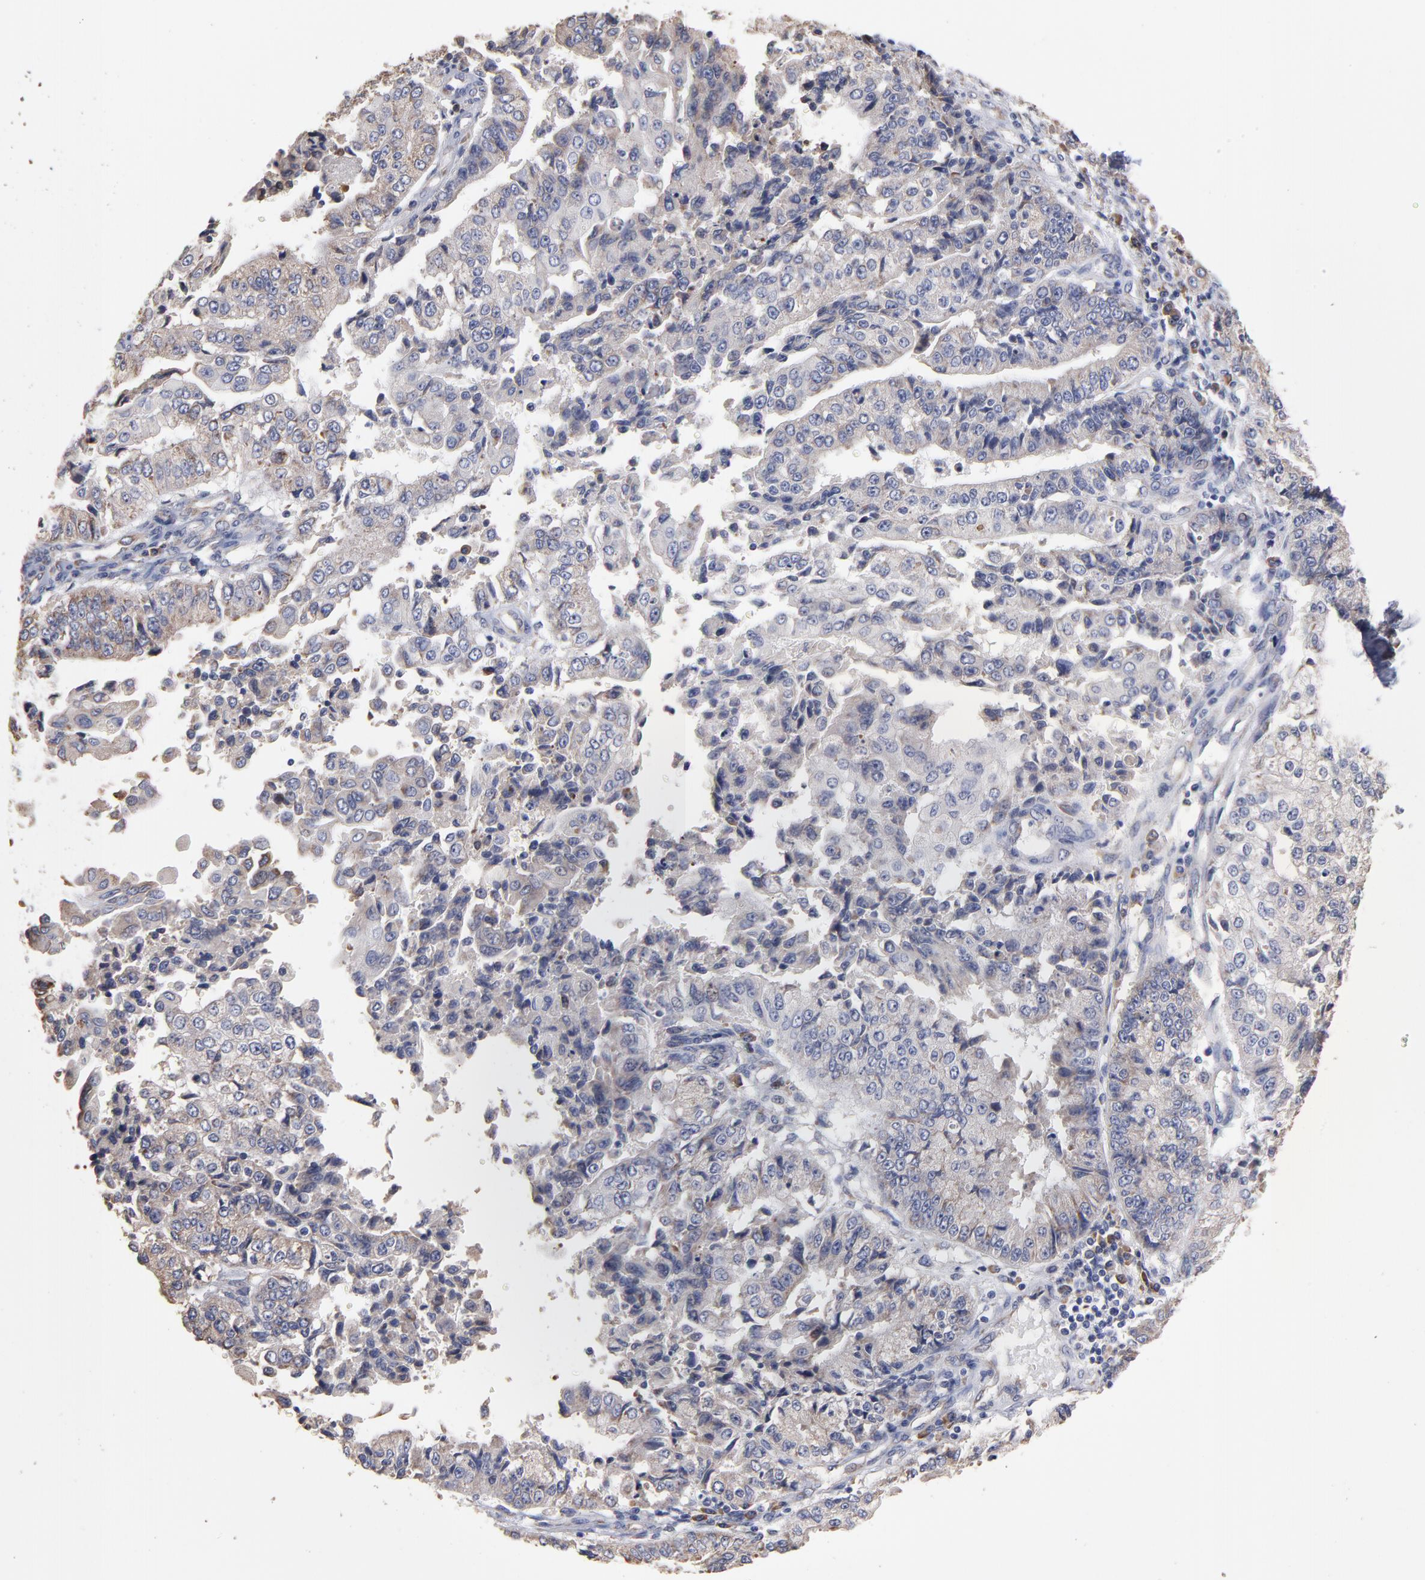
{"staining": {"intensity": "negative", "quantity": "none", "location": "none"}, "tissue": "endometrial cancer", "cell_type": "Tumor cells", "image_type": "cancer", "snomed": [{"axis": "morphology", "description": "Adenocarcinoma, NOS"}, {"axis": "topography", "description": "Endometrium"}], "caption": "Immunohistochemistry (IHC) micrograph of endometrial adenocarcinoma stained for a protein (brown), which demonstrates no staining in tumor cells.", "gene": "RPL9", "patient": {"sex": "female", "age": 75}}